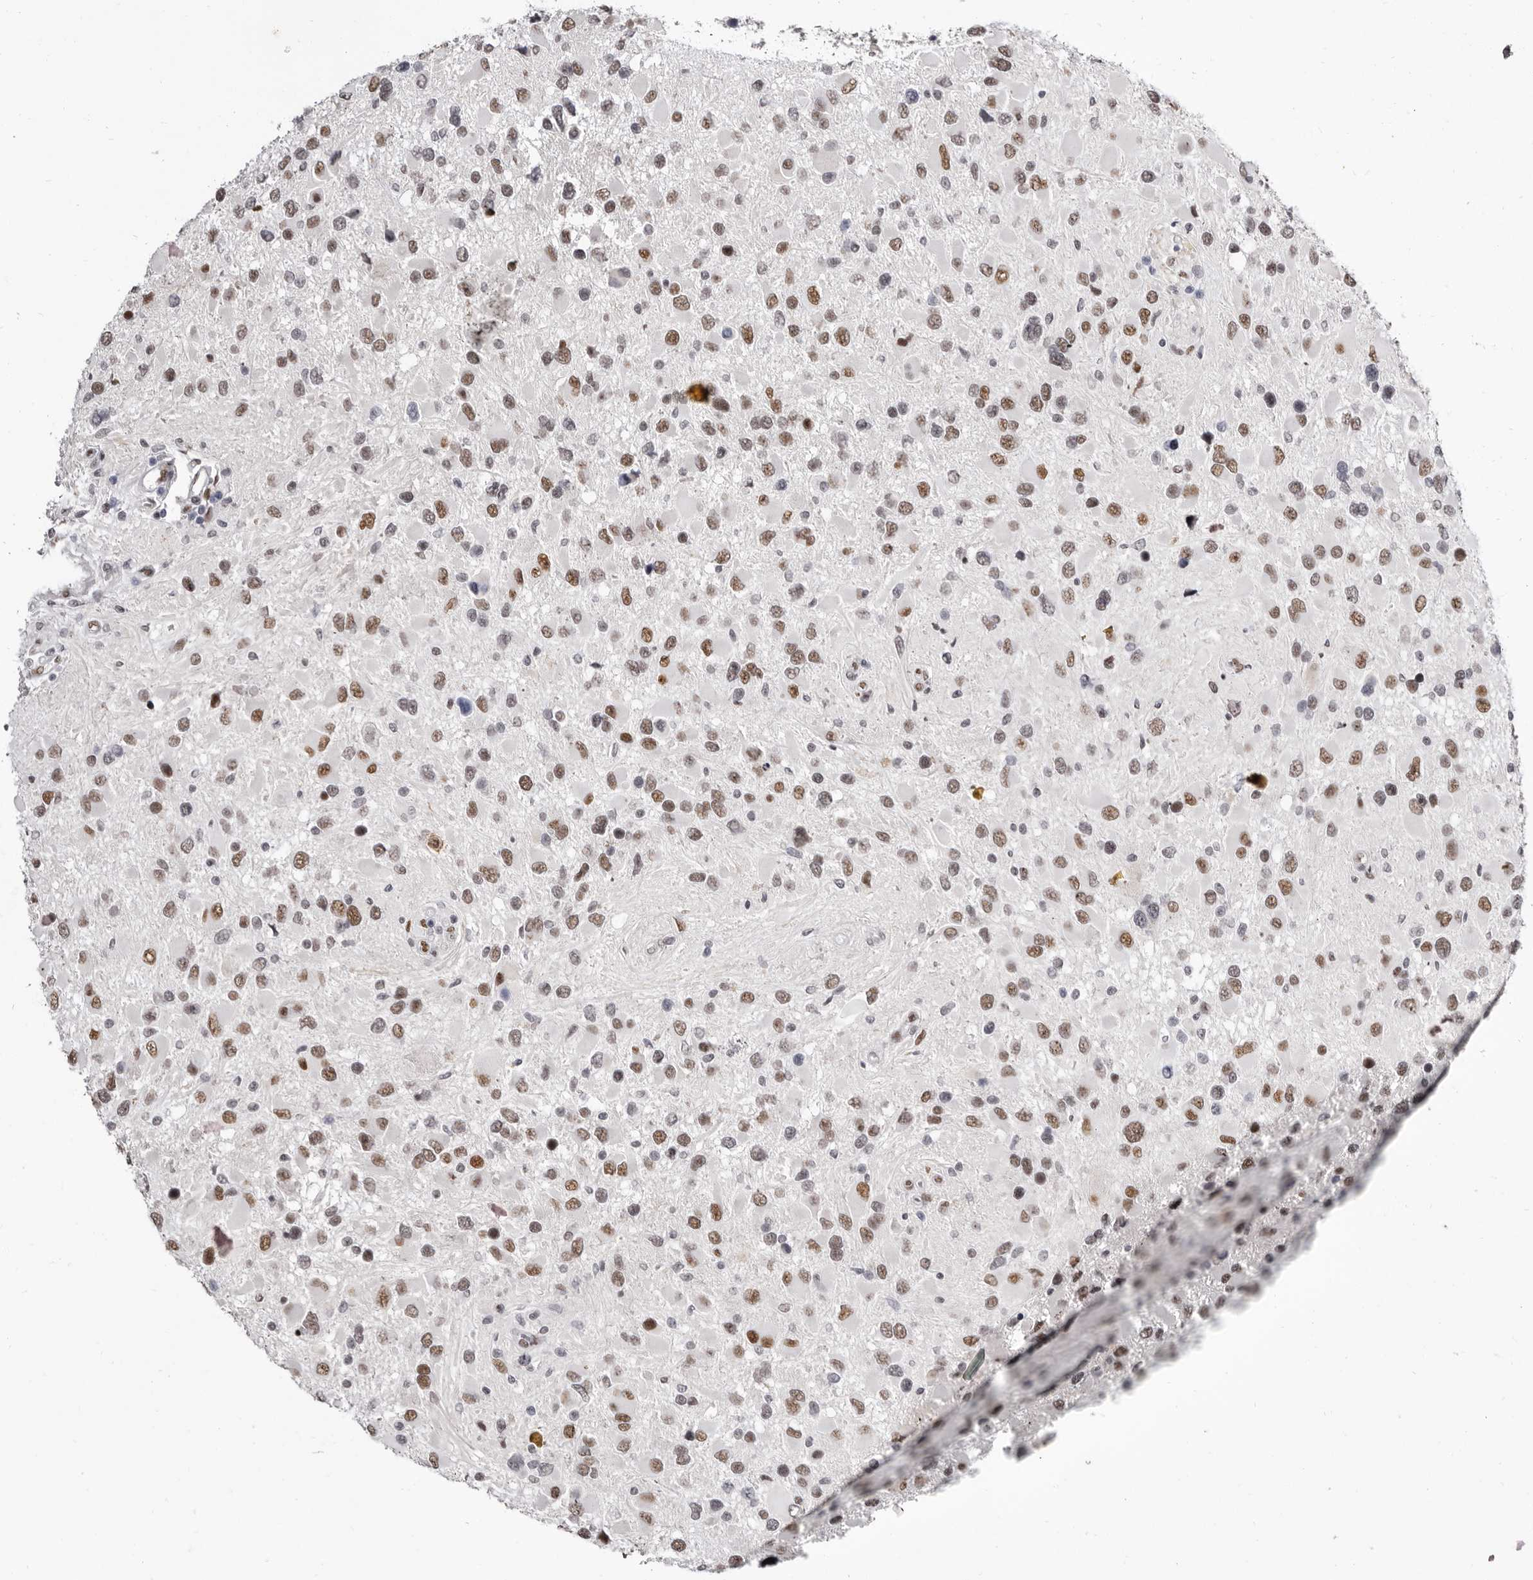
{"staining": {"intensity": "moderate", "quantity": ">75%", "location": "nuclear"}, "tissue": "glioma", "cell_type": "Tumor cells", "image_type": "cancer", "snomed": [{"axis": "morphology", "description": "Glioma, malignant, High grade"}, {"axis": "topography", "description": "Brain"}], "caption": "A histopathology image of high-grade glioma (malignant) stained for a protein shows moderate nuclear brown staining in tumor cells. The protein of interest is stained brown, and the nuclei are stained in blue (DAB IHC with brightfield microscopy, high magnification).", "gene": "ZNF326", "patient": {"sex": "male", "age": 53}}